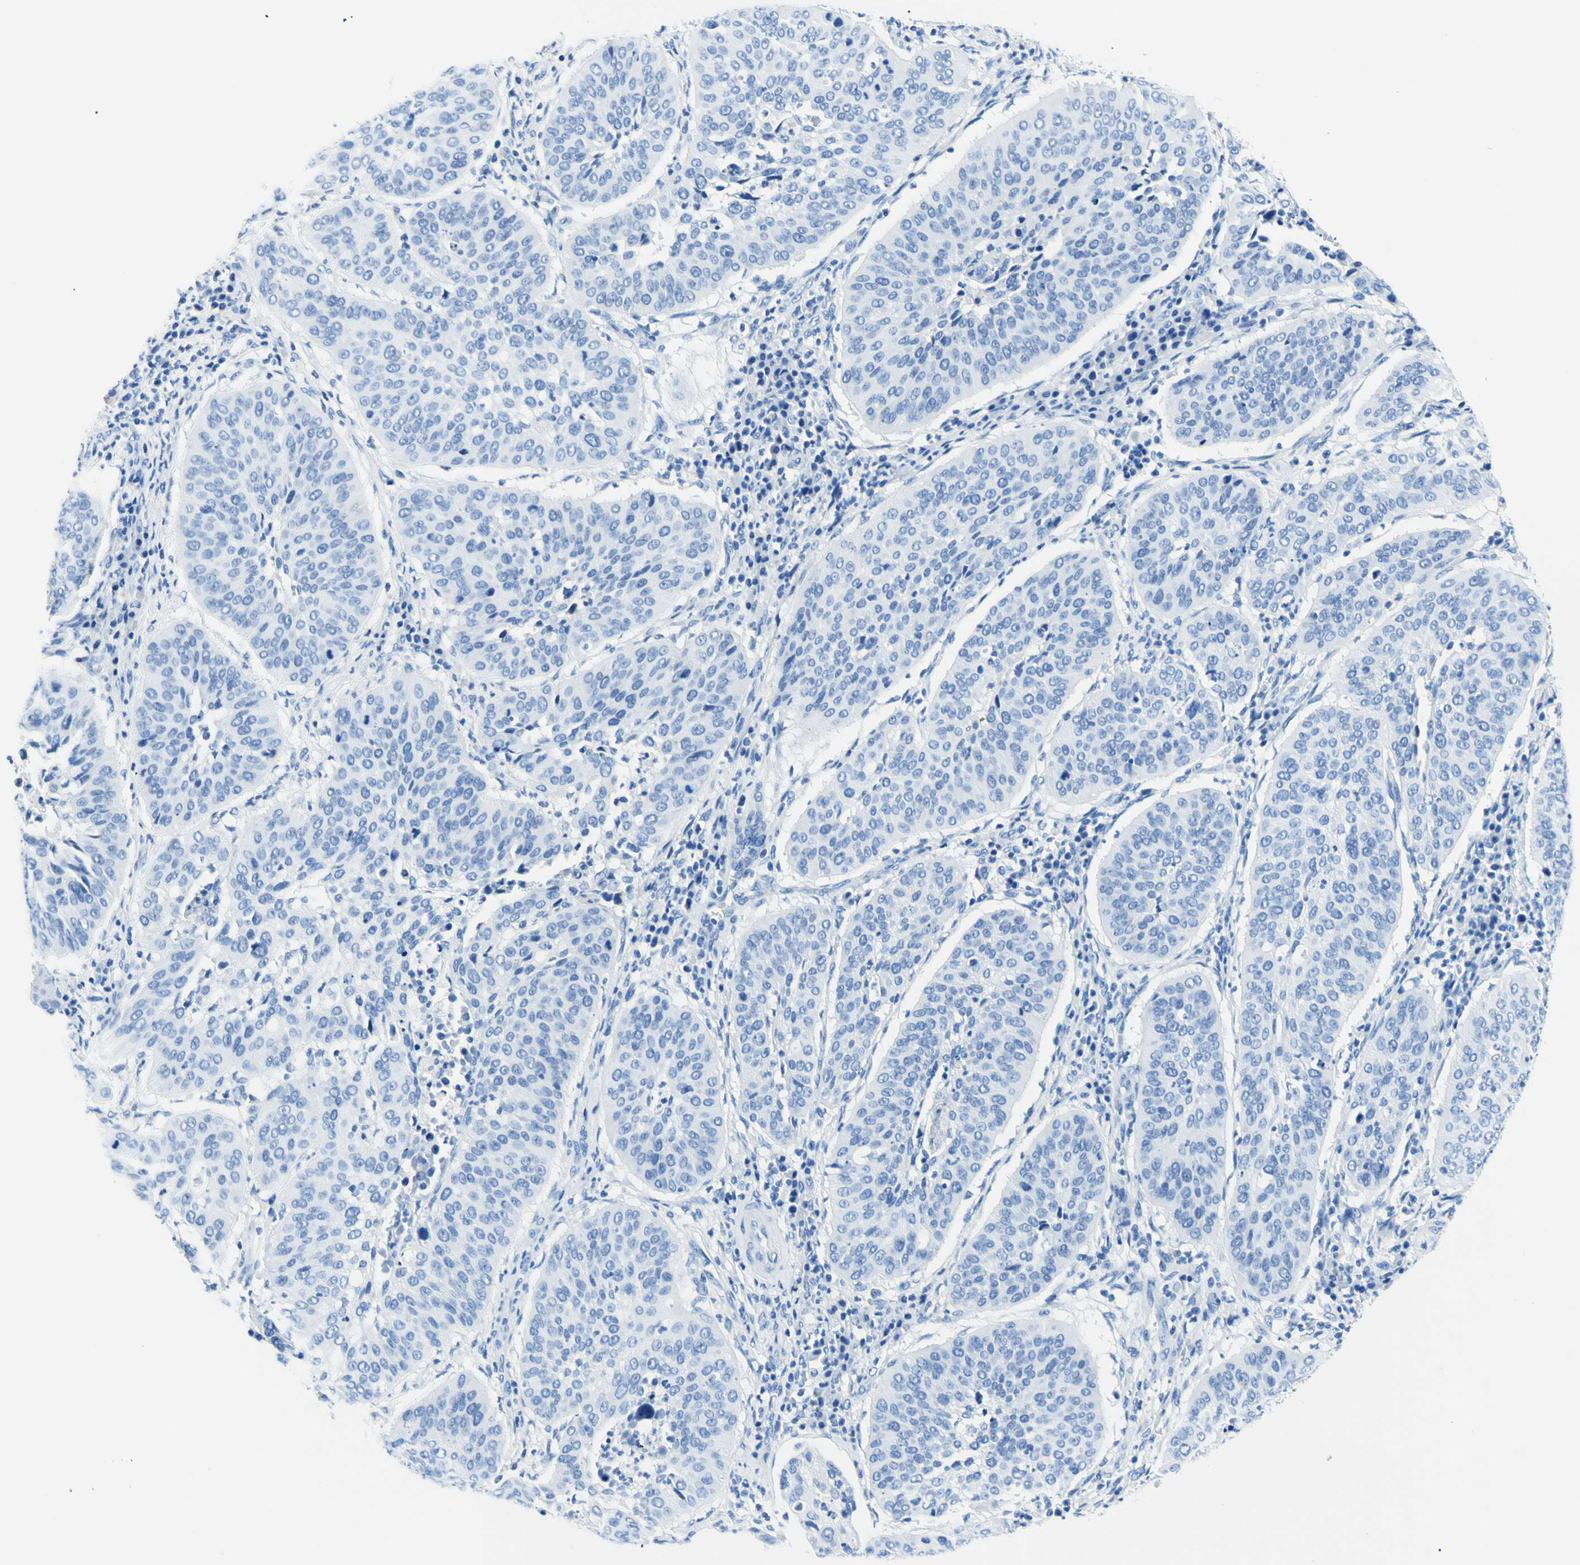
{"staining": {"intensity": "negative", "quantity": "none", "location": "none"}, "tissue": "cervical cancer", "cell_type": "Tumor cells", "image_type": "cancer", "snomed": [{"axis": "morphology", "description": "Normal tissue, NOS"}, {"axis": "morphology", "description": "Squamous cell carcinoma, NOS"}, {"axis": "topography", "description": "Cervix"}], "caption": "There is no significant positivity in tumor cells of cervical cancer (squamous cell carcinoma).", "gene": "MYH2", "patient": {"sex": "female", "age": 39}}